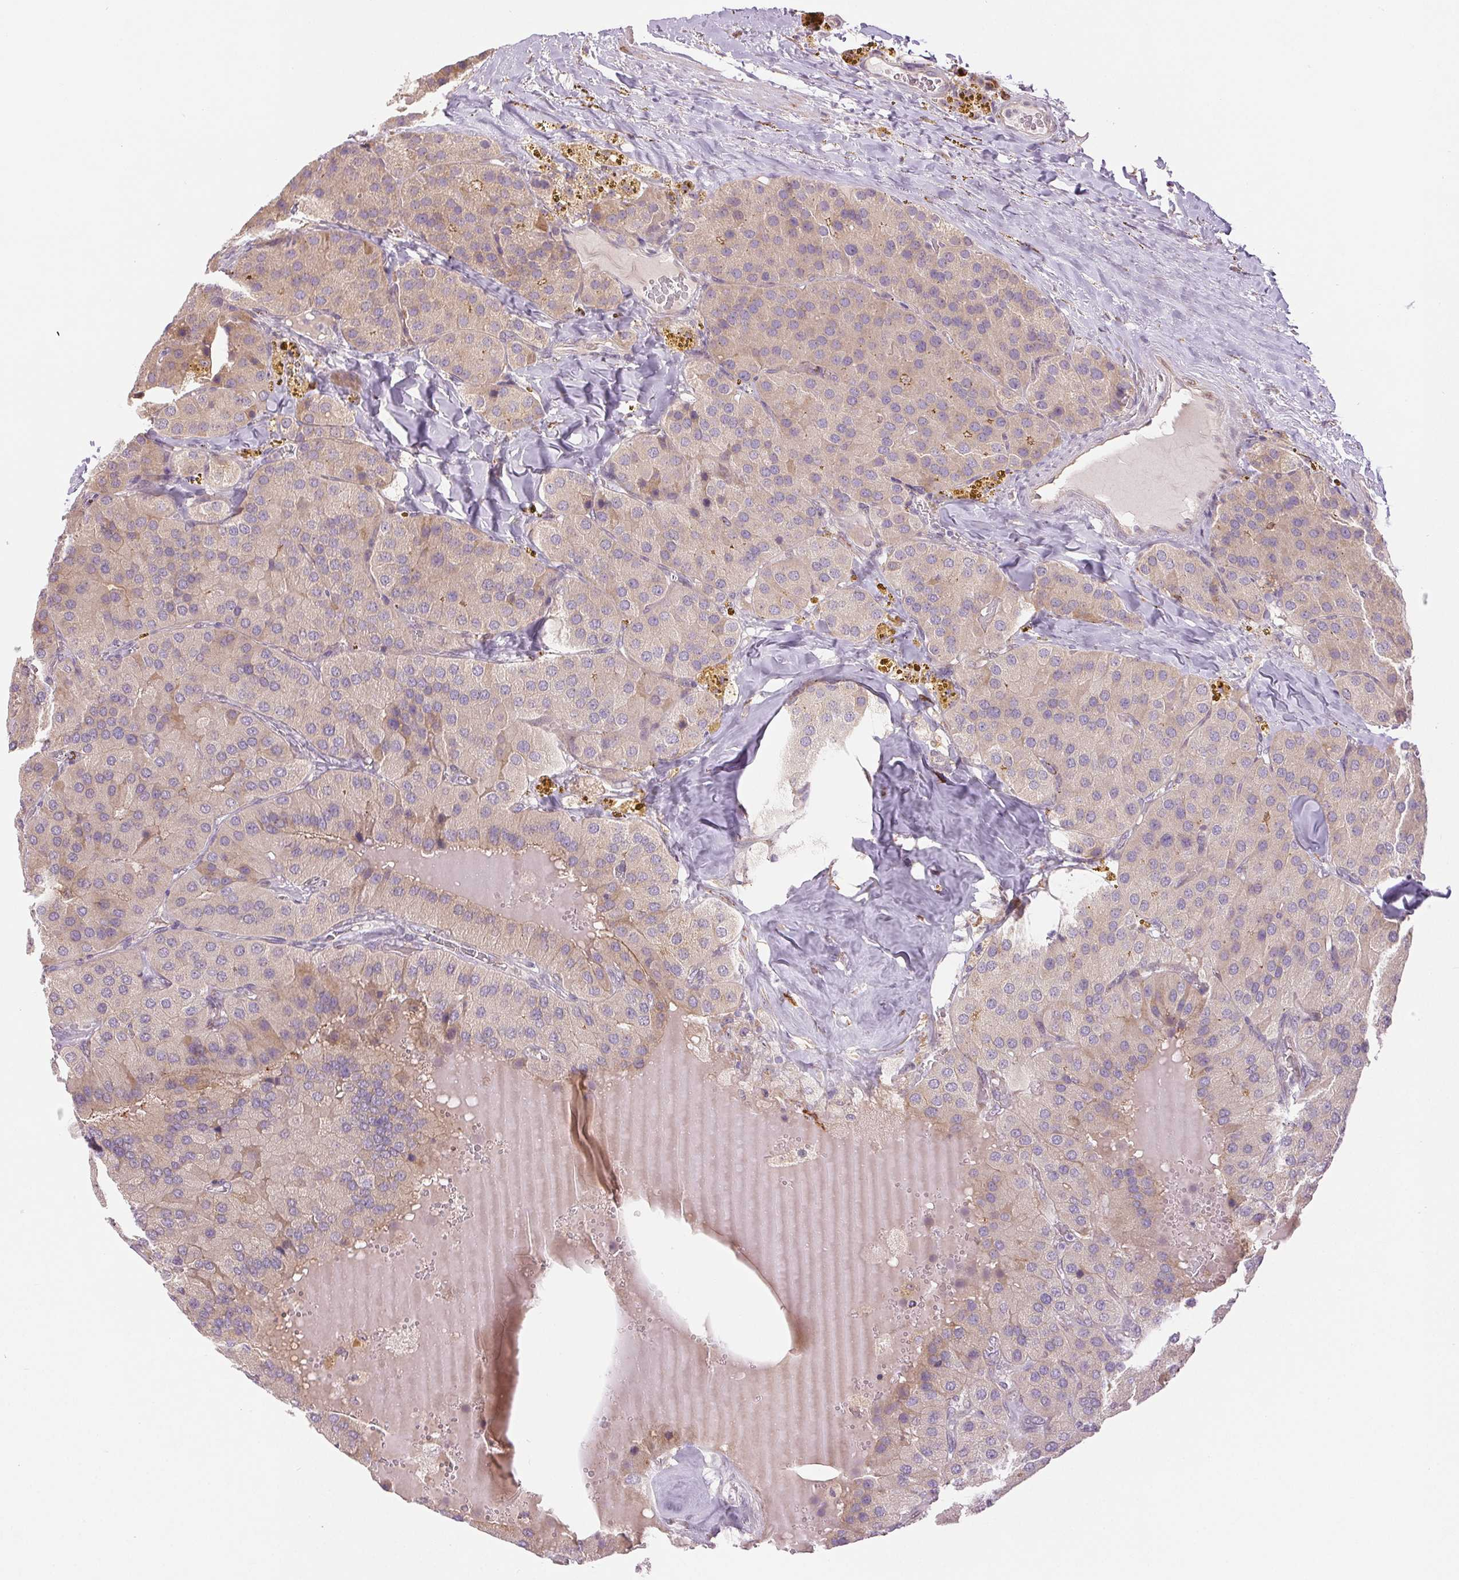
{"staining": {"intensity": "negative", "quantity": "none", "location": "none"}, "tissue": "parathyroid gland", "cell_type": "Glandular cells", "image_type": "normal", "snomed": [{"axis": "morphology", "description": "Normal tissue, NOS"}, {"axis": "morphology", "description": "Adenoma, NOS"}, {"axis": "topography", "description": "Parathyroid gland"}], "caption": "Immunohistochemical staining of normal human parathyroid gland exhibits no significant positivity in glandular cells. (Immunohistochemistry (ihc), brightfield microscopy, high magnification).", "gene": "METTL17", "patient": {"sex": "female", "age": 86}}